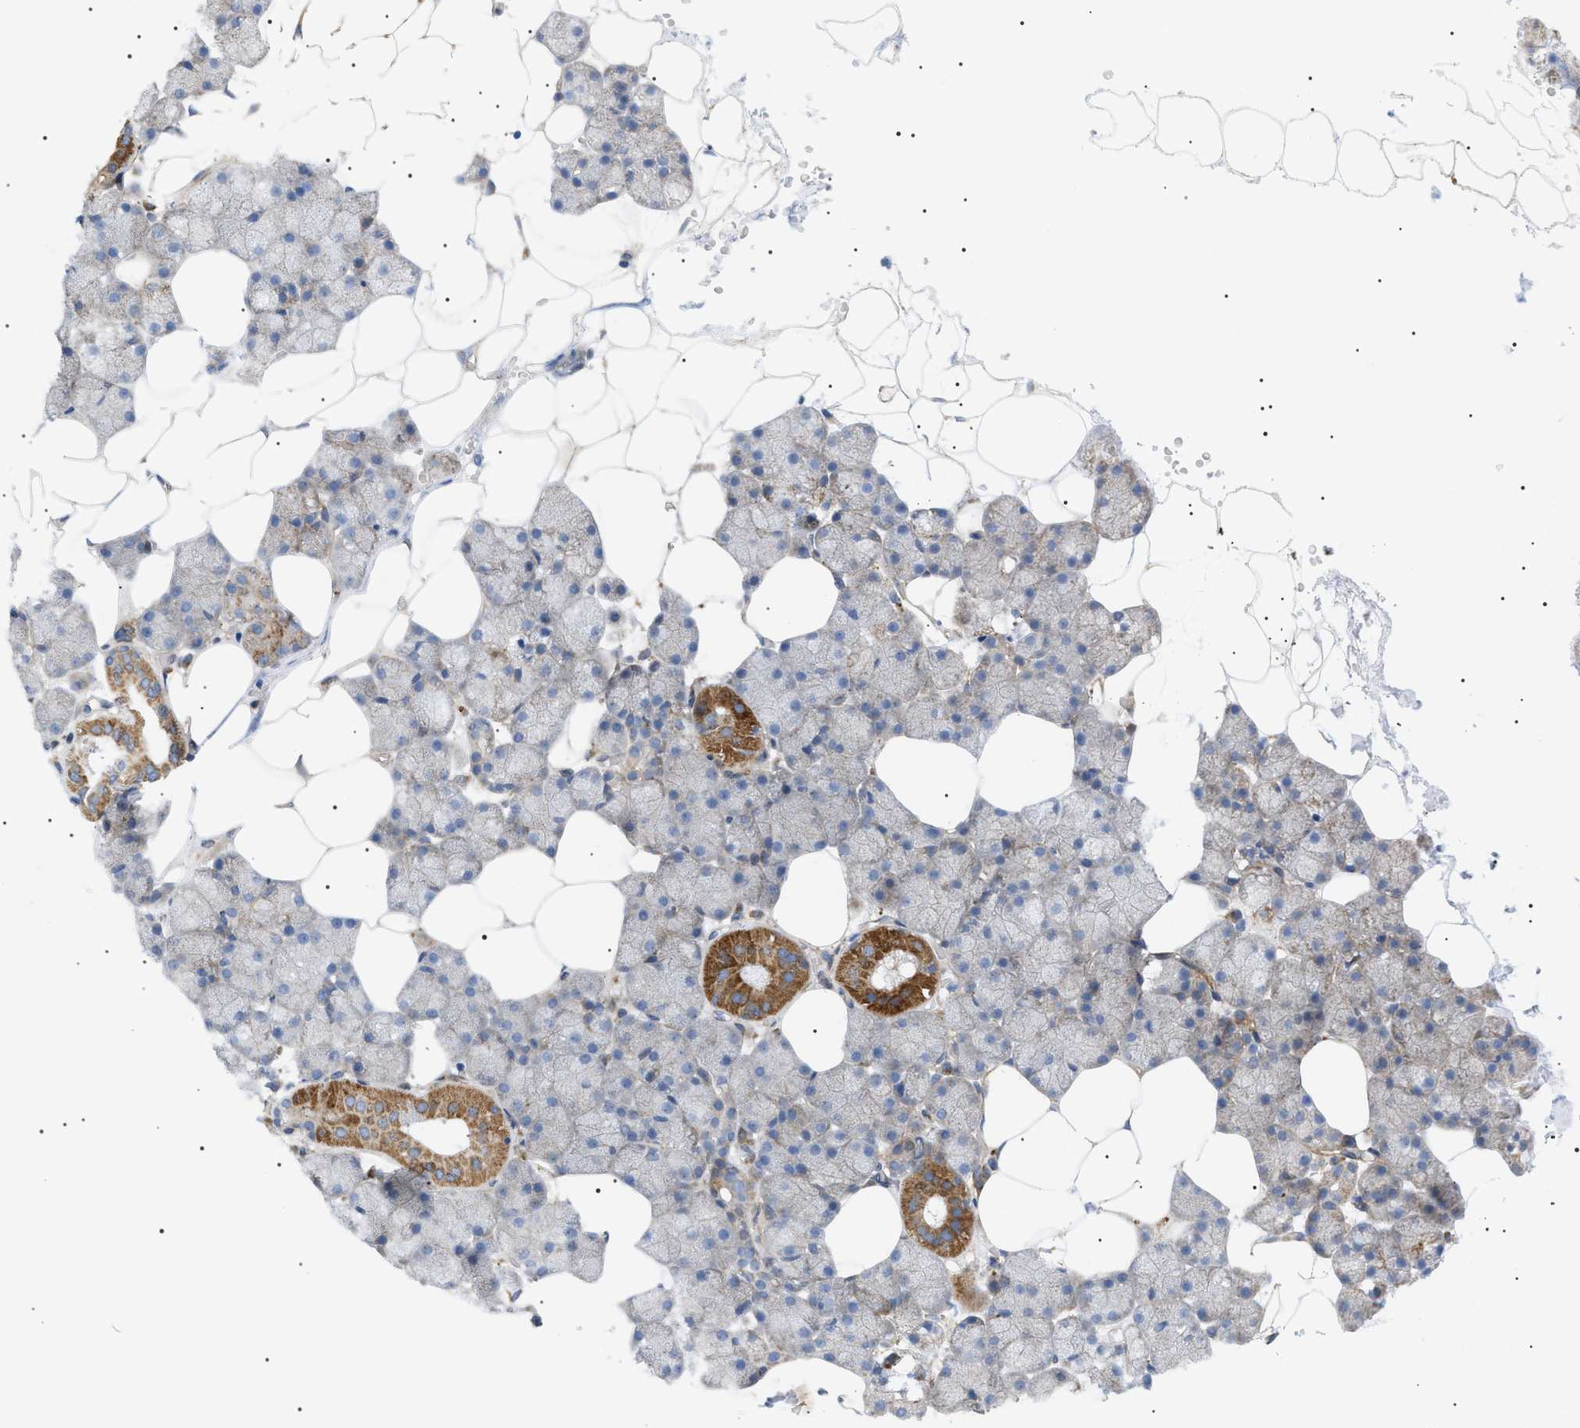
{"staining": {"intensity": "moderate", "quantity": ">75%", "location": "cytoplasmic/membranous"}, "tissue": "salivary gland", "cell_type": "Glandular cells", "image_type": "normal", "snomed": [{"axis": "morphology", "description": "Normal tissue, NOS"}, {"axis": "topography", "description": "Salivary gland"}], "caption": "A brown stain highlights moderate cytoplasmic/membranous expression of a protein in glandular cells of benign salivary gland.", "gene": "SFXN5", "patient": {"sex": "male", "age": 62}}